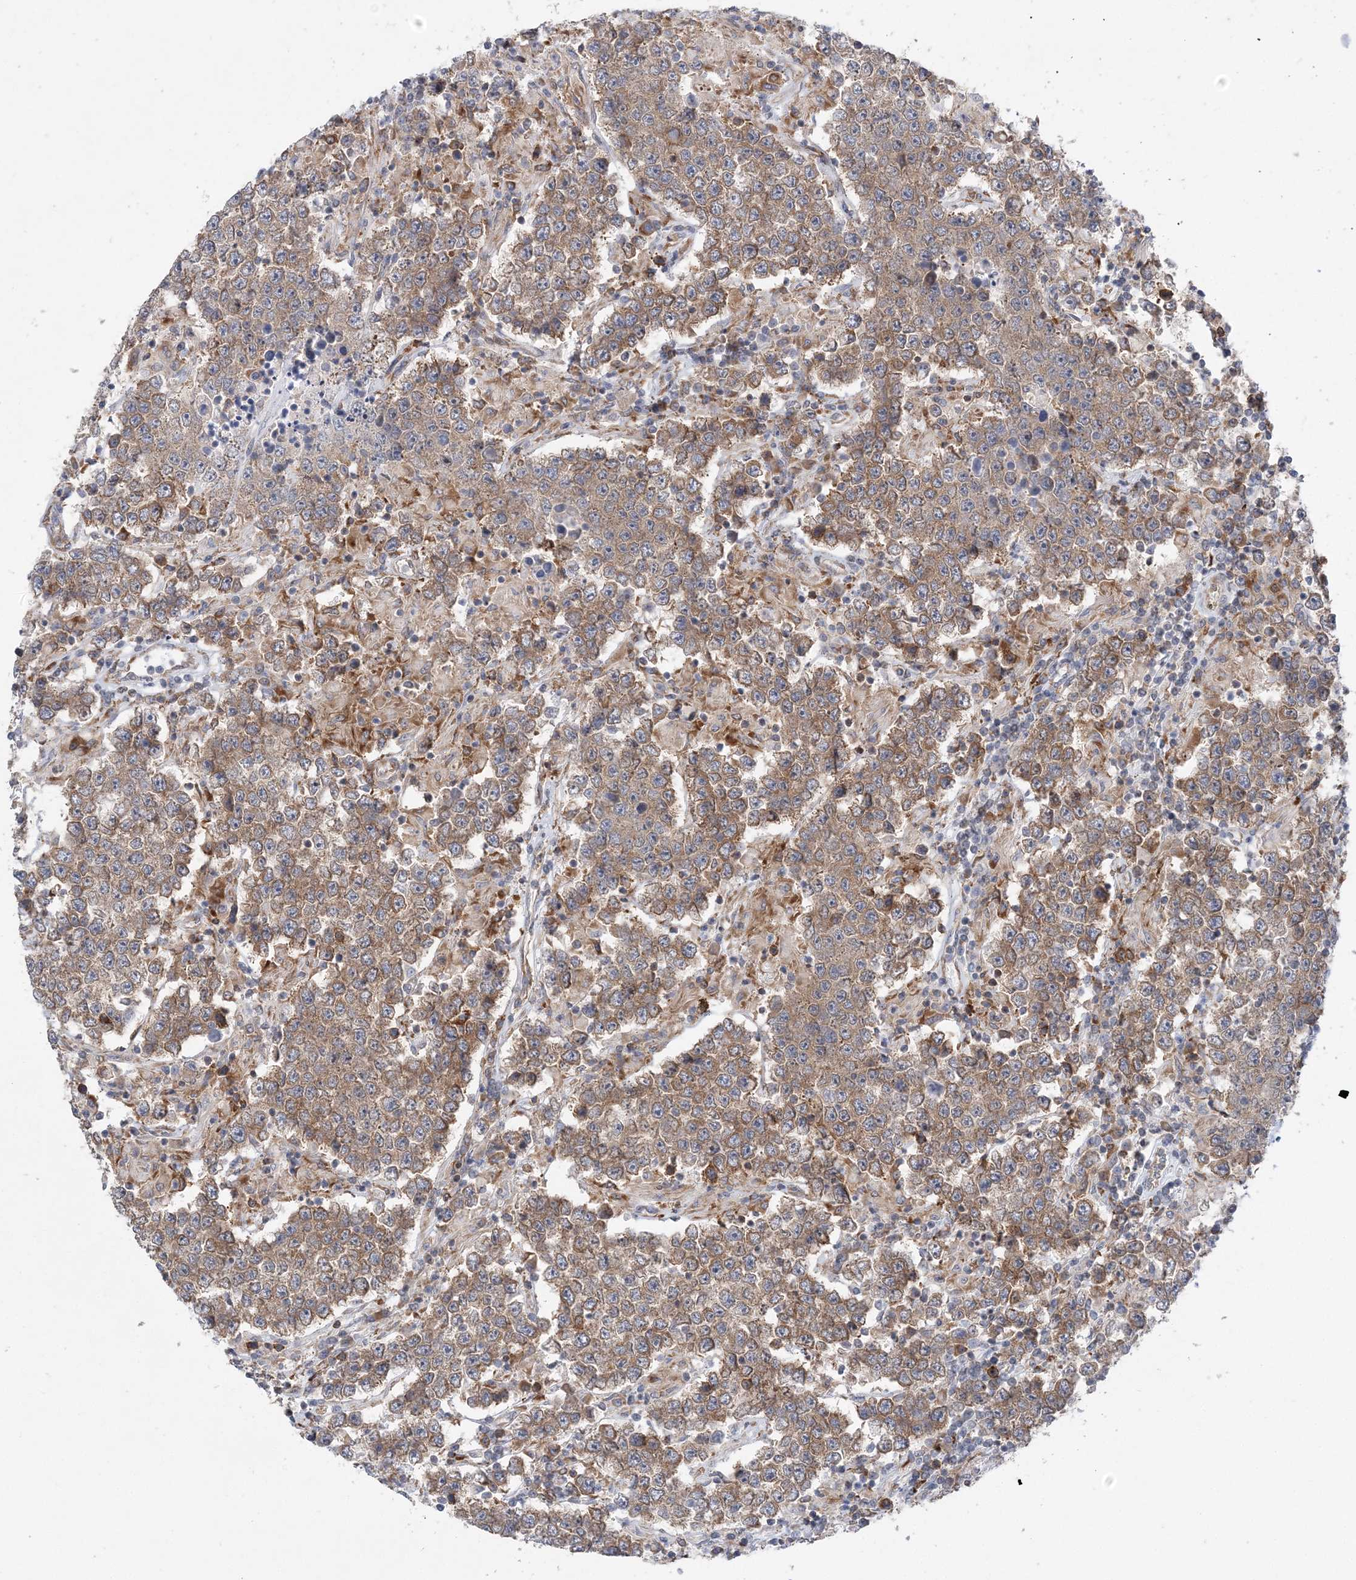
{"staining": {"intensity": "moderate", "quantity": ">75%", "location": "cytoplasmic/membranous"}, "tissue": "testis cancer", "cell_type": "Tumor cells", "image_type": "cancer", "snomed": [{"axis": "morphology", "description": "Normal tissue, NOS"}, {"axis": "morphology", "description": "Urothelial carcinoma, High grade"}, {"axis": "morphology", "description": "Seminoma, NOS"}, {"axis": "morphology", "description": "Carcinoma, Embryonal, NOS"}, {"axis": "topography", "description": "Urinary bladder"}, {"axis": "topography", "description": "Testis"}], "caption": "An image of human testis cancer stained for a protein exhibits moderate cytoplasmic/membranous brown staining in tumor cells. (DAB (3,3'-diaminobenzidine) IHC with brightfield microscopy, high magnification).", "gene": "LARP4B", "patient": {"sex": "male", "age": 41}}